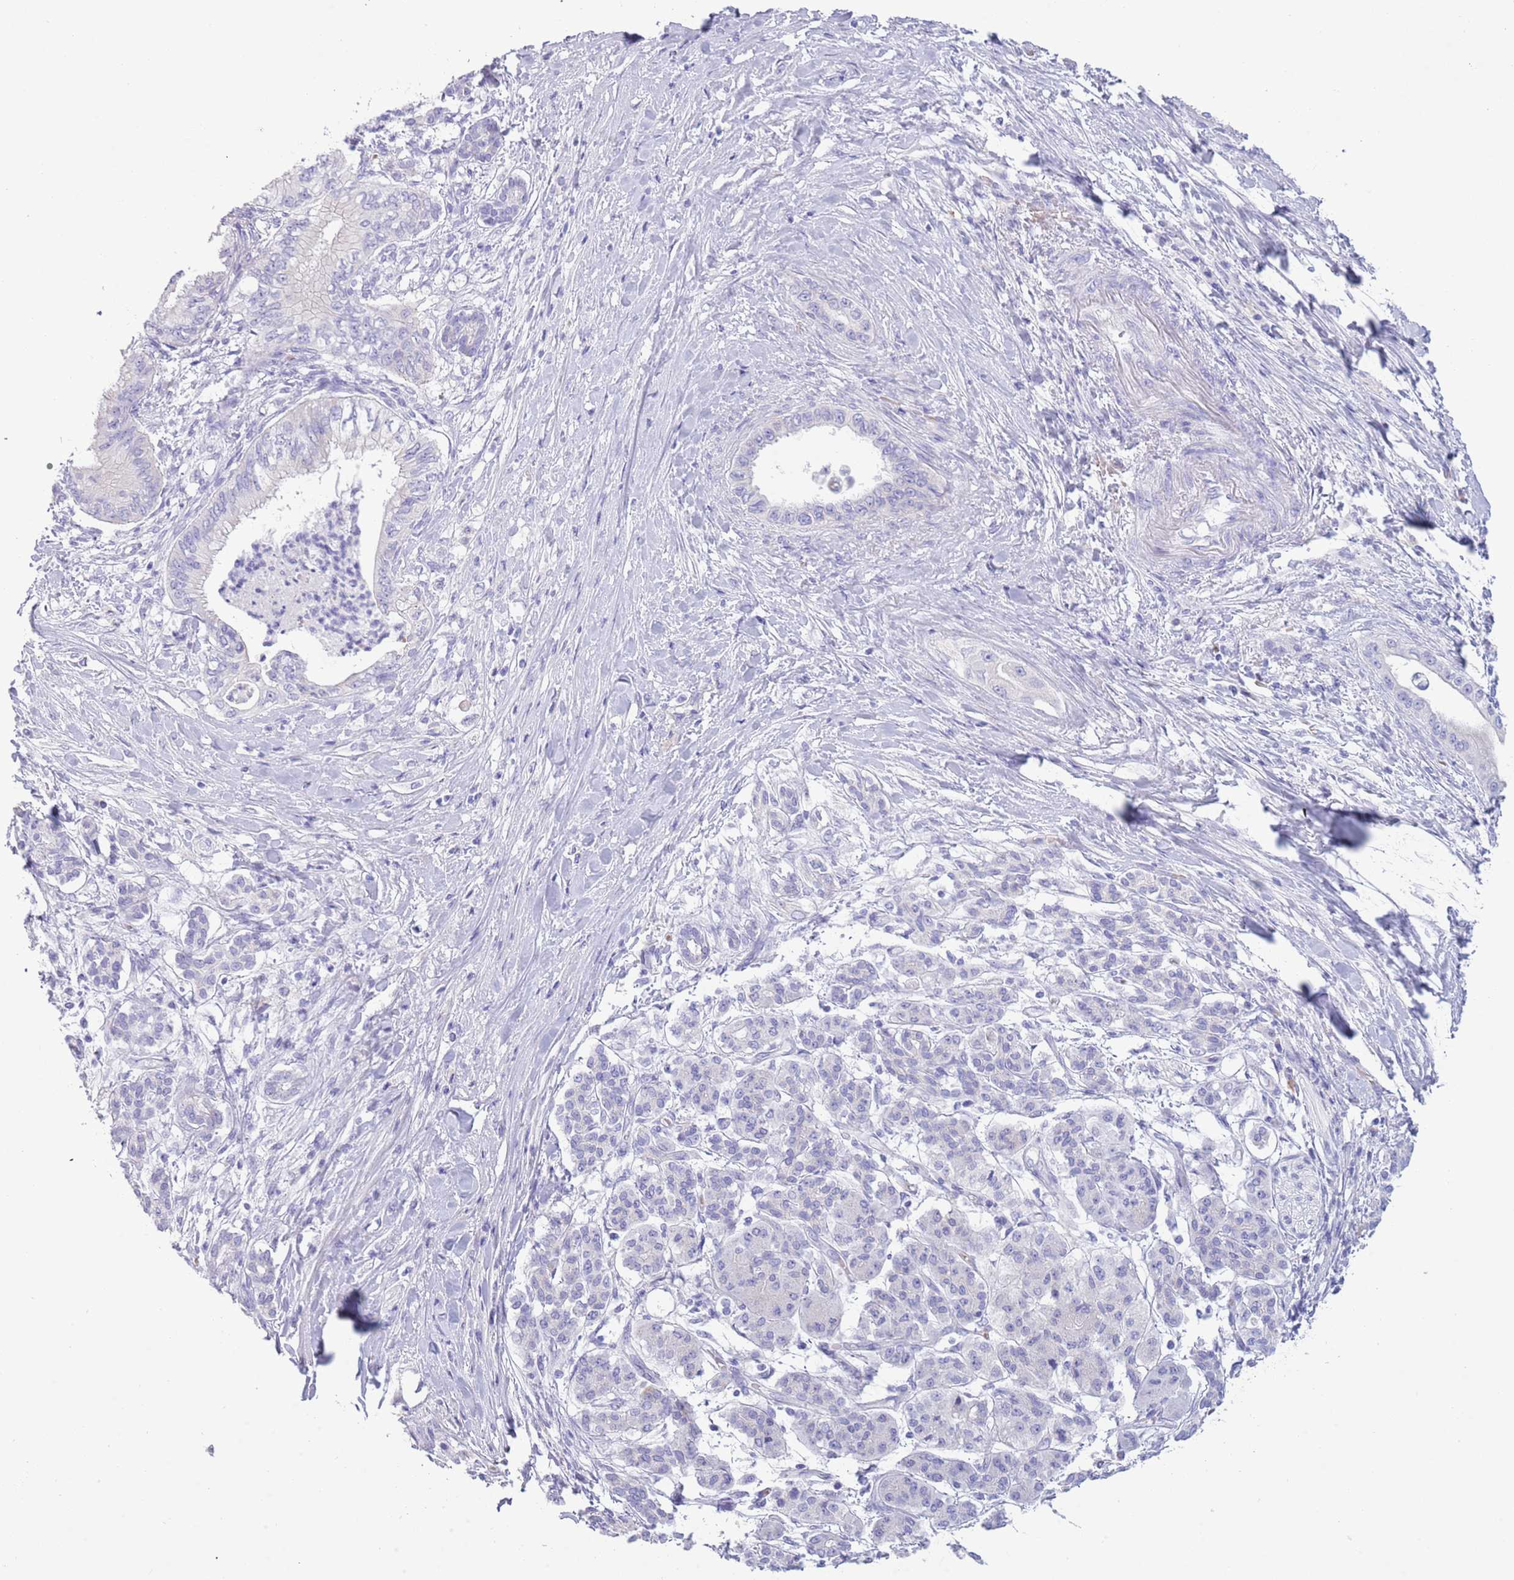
{"staining": {"intensity": "negative", "quantity": "none", "location": "none"}, "tissue": "pancreatic cancer", "cell_type": "Tumor cells", "image_type": "cancer", "snomed": [{"axis": "morphology", "description": "Adenocarcinoma, NOS"}, {"axis": "topography", "description": "Pancreas"}], "caption": "Protein analysis of adenocarcinoma (pancreatic) demonstrates no significant expression in tumor cells. (DAB (3,3'-diaminobenzidine) immunohistochemistry, high magnification).", "gene": "ACR", "patient": {"sex": "male", "age": 58}}